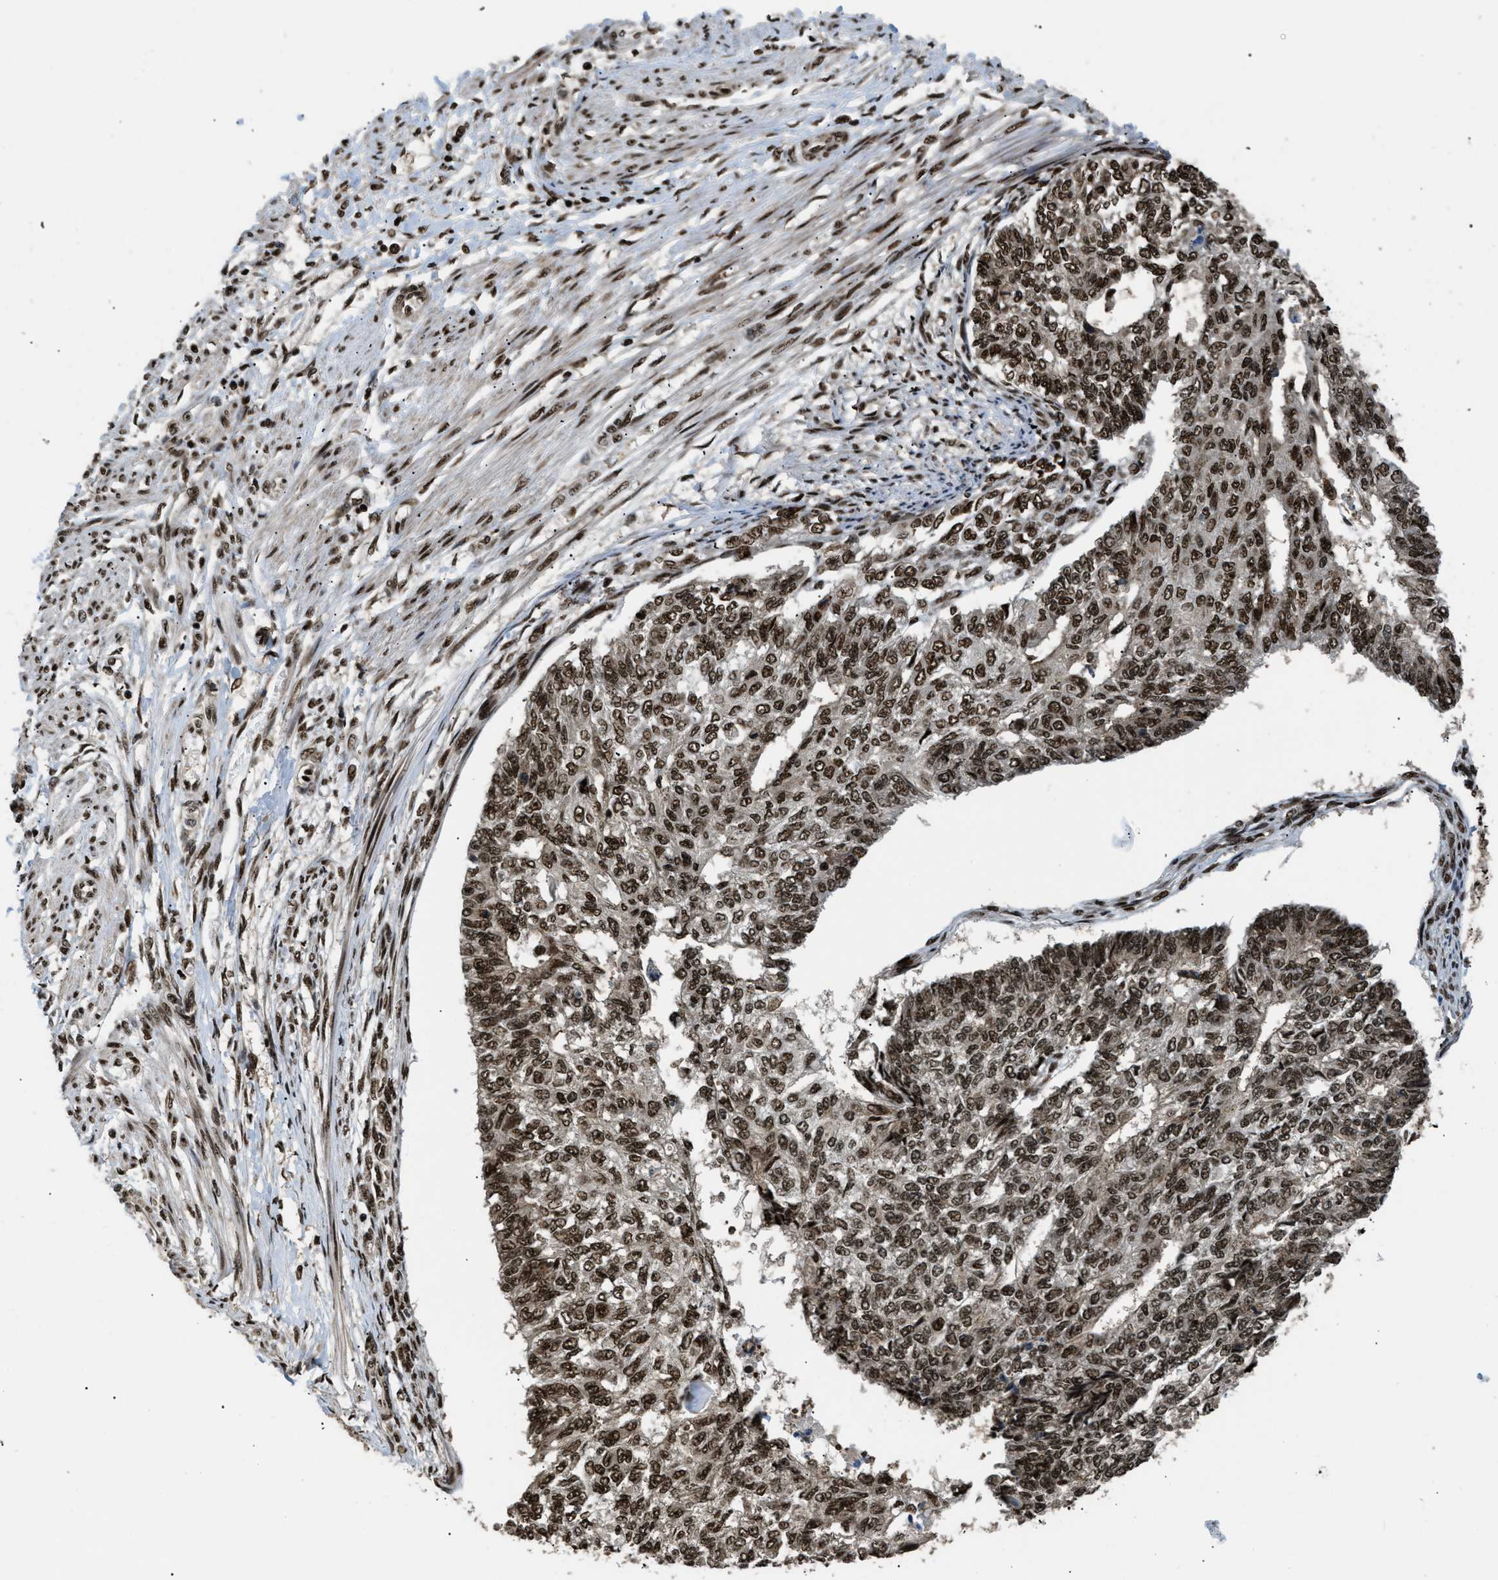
{"staining": {"intensity": "moderate", "quantity": ">75%", "location": "nuclear"}, "tissue": "endometrial cancer", "cell_type": "Tumor cells", "image_type": "cancer", "snomed": [{"axis": "morphology", "description": "Adenocarcinoma, NOS"}, {"axis": "topography", "description": "Endometrium"}], "caption": "An immunohistochemistry micrograph of tumor tissue is shown. Protein staining in brown labels moderate nuclear positivity in endometrial adenocarcinoma within tumor cells.", "gene": "RBM5", "patient": {"sex": "female", "age": 32}}